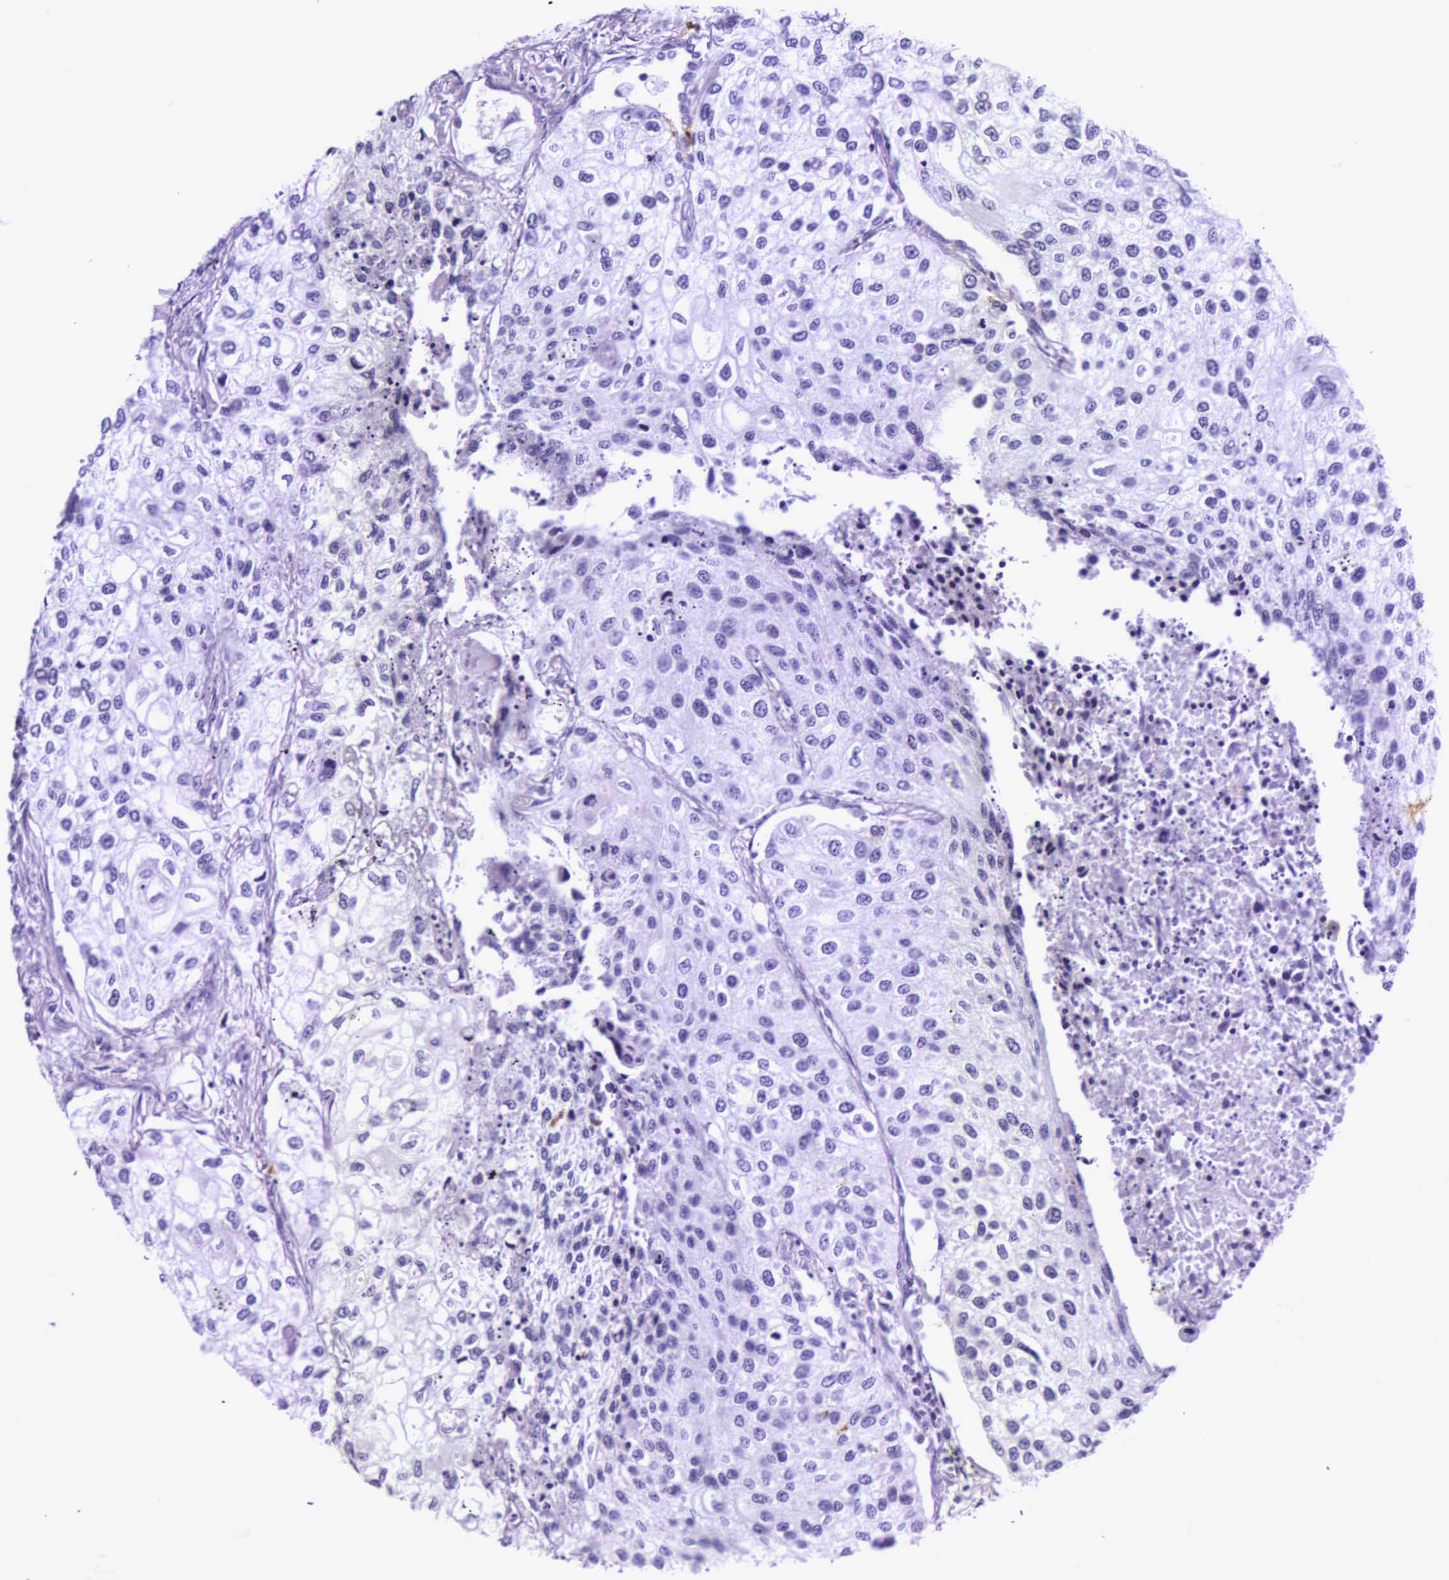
{"staining": {"intensity": "negative", "quantity": "none", "location": "none"}, "tissue": "lung cancer", "cell_type": "Tumor cells", "image_type": "cancer", "snomed": [{"axis": "morphology", "description": "Squamous cell carcinoma, NOS"}, {"axis": "topography", "description": "Lung"}], "caption": "The immunohistochemistry (IHC) photomicrograph has no significant positivity in tumor cells of squamous cell carcinoma (lung) tissue.", "gene": "CD1A", "patient": {"sex": "male", "age": 75}}